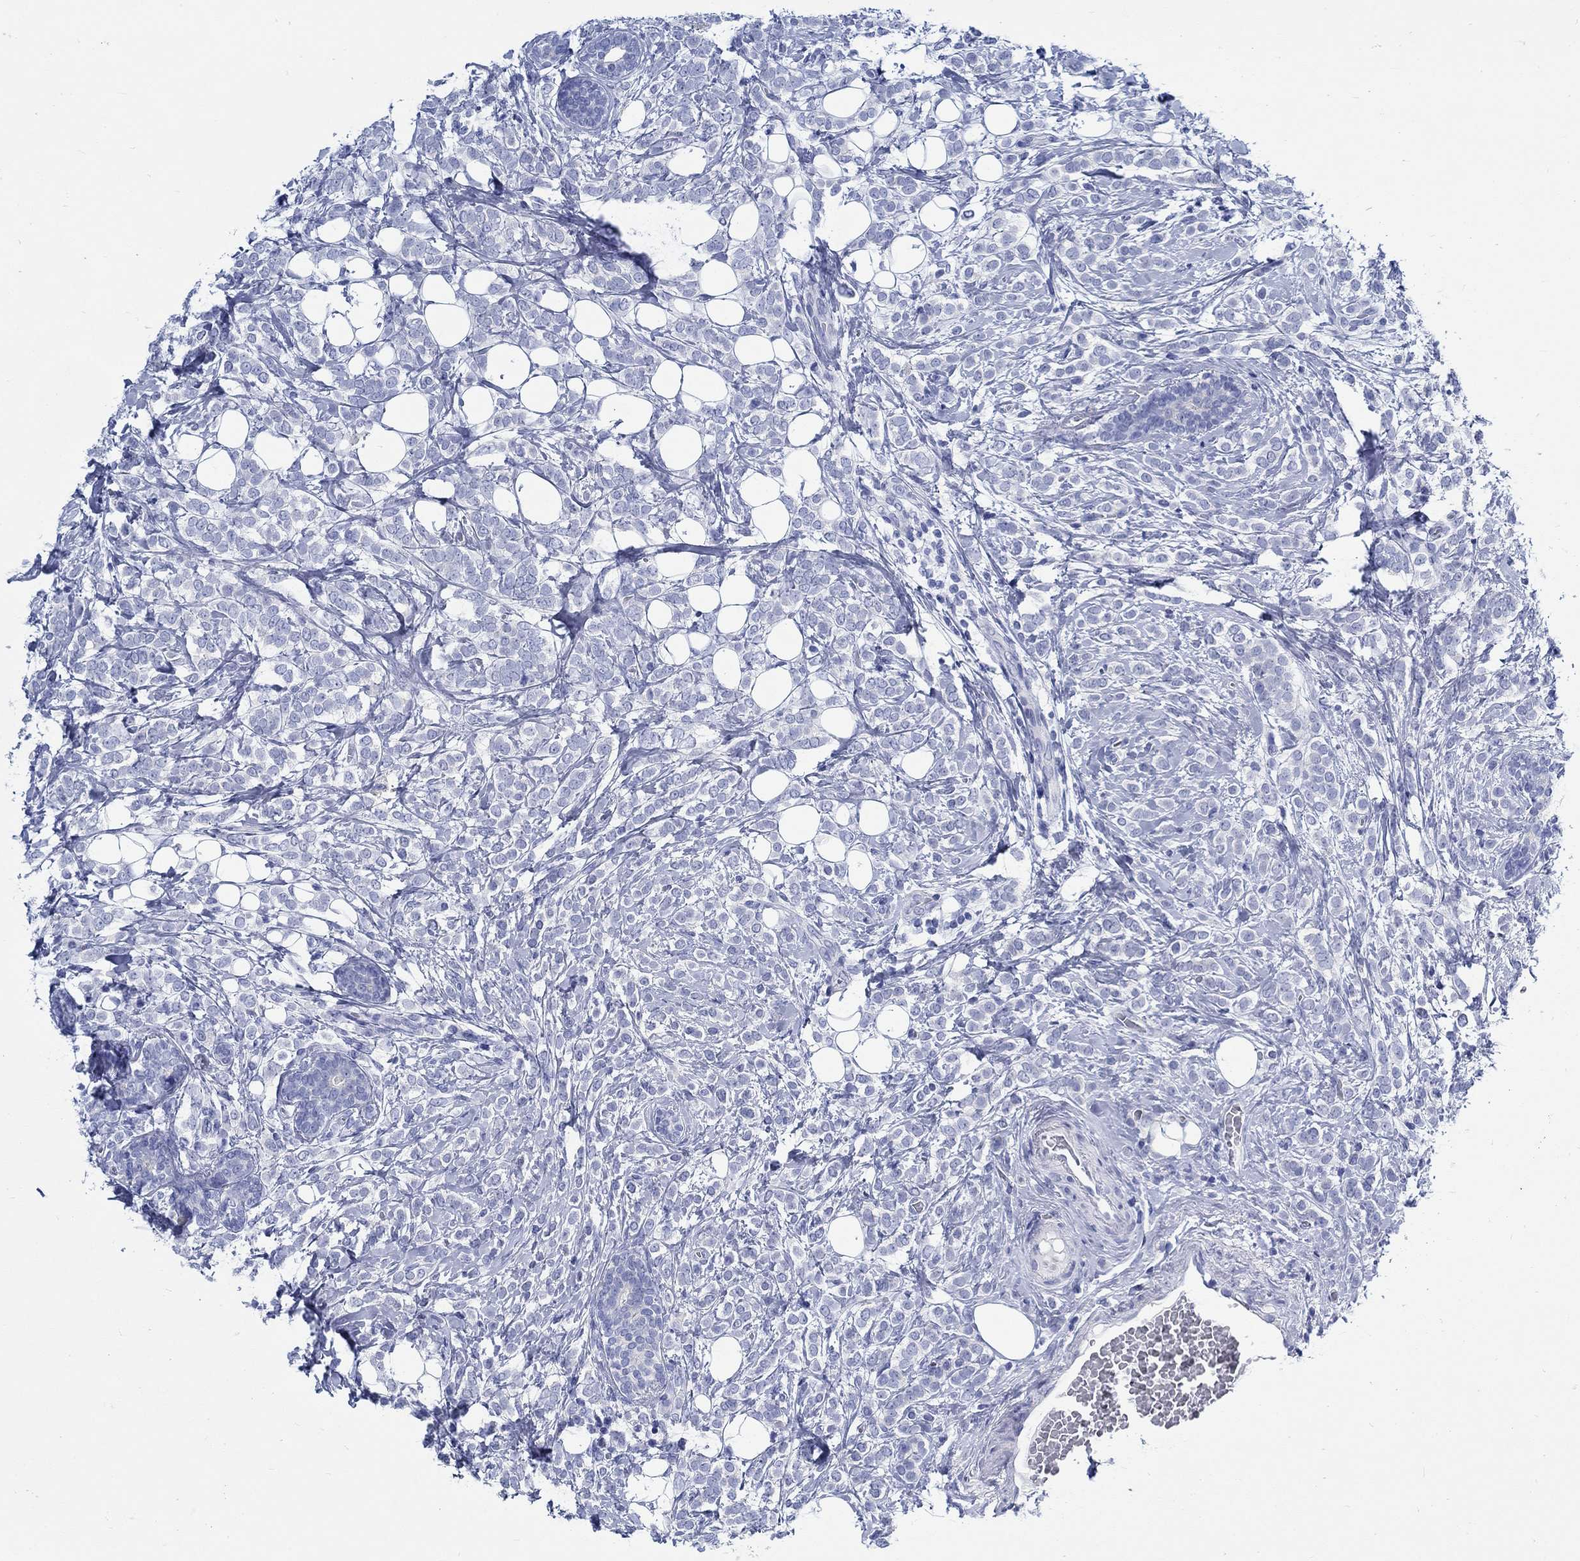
{"staining": {"intensity": "negative", "quantity": "none", "location": "none"}, "tissue": "breast cancer", "cell_type": "Tumor cells", "image_type": "cancer", "snomed": [{"axis": "morphology", "description": "Lobular carcinoma"}, {"axis": "topography", "description": "Breast"}], "caption": "A histopathology image of human breast cancer is negative for staining in tumor cells.", "gene": "RD3L", "patient": {"sex": "female", "age": 49}}